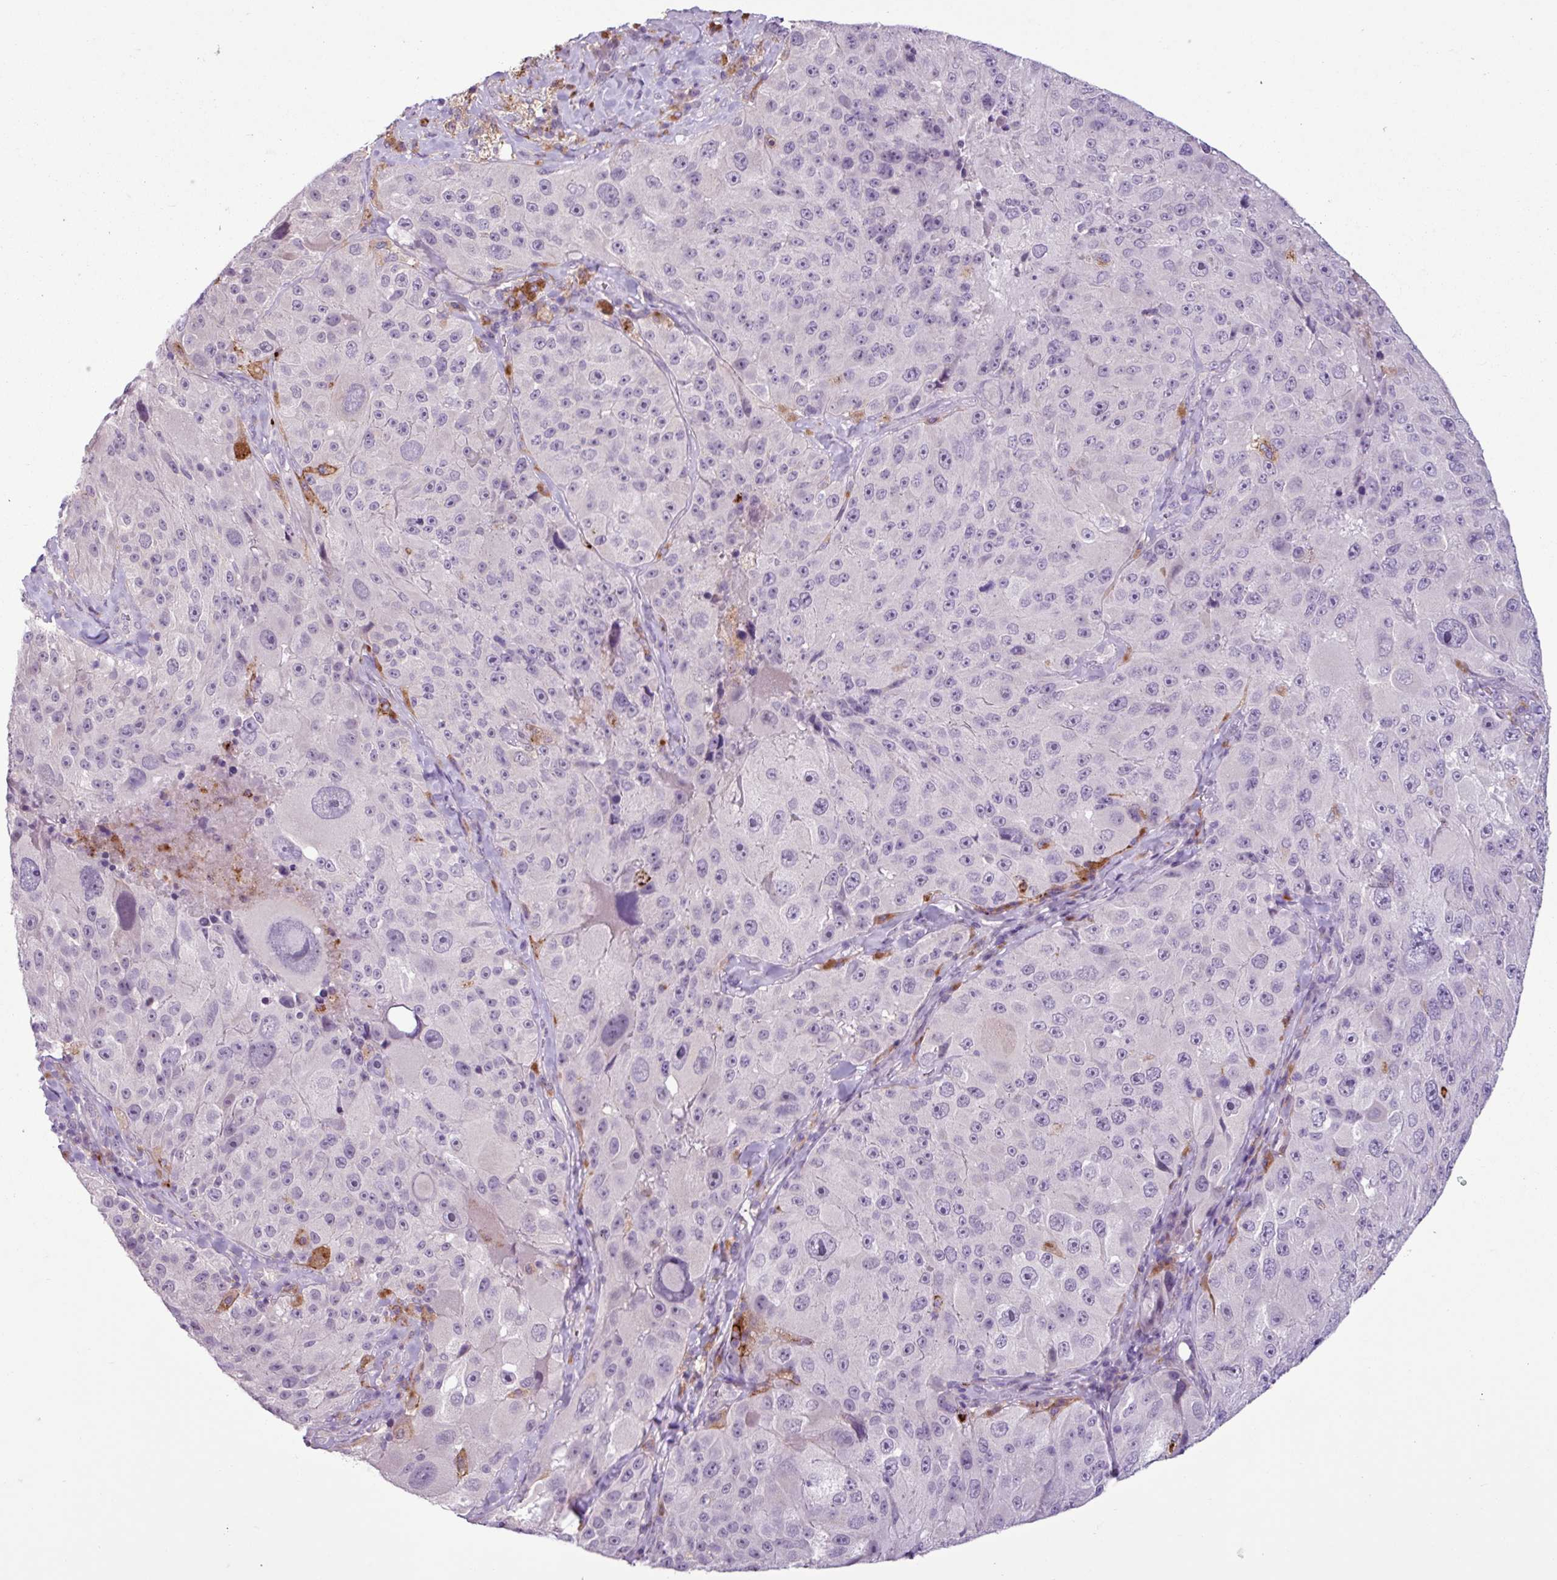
{"staining": {"intensity": "negative", "quantity": "none", "location": "none"}, "tissue": "melanoma", "cell_type": "Tumor cells", "image_type": "cancer", "snomed": [{"axis": "morphology", "description": "Malignant melanoma, Metastatic site"}, {"axis": "topography", "description": "Lymph node"}], "caption": "There is no significant staining in tumor cells of malignant melanoma (metastatic site).", "gene": "C9orf24", "patient": {"sex": "male", "age": 62}}